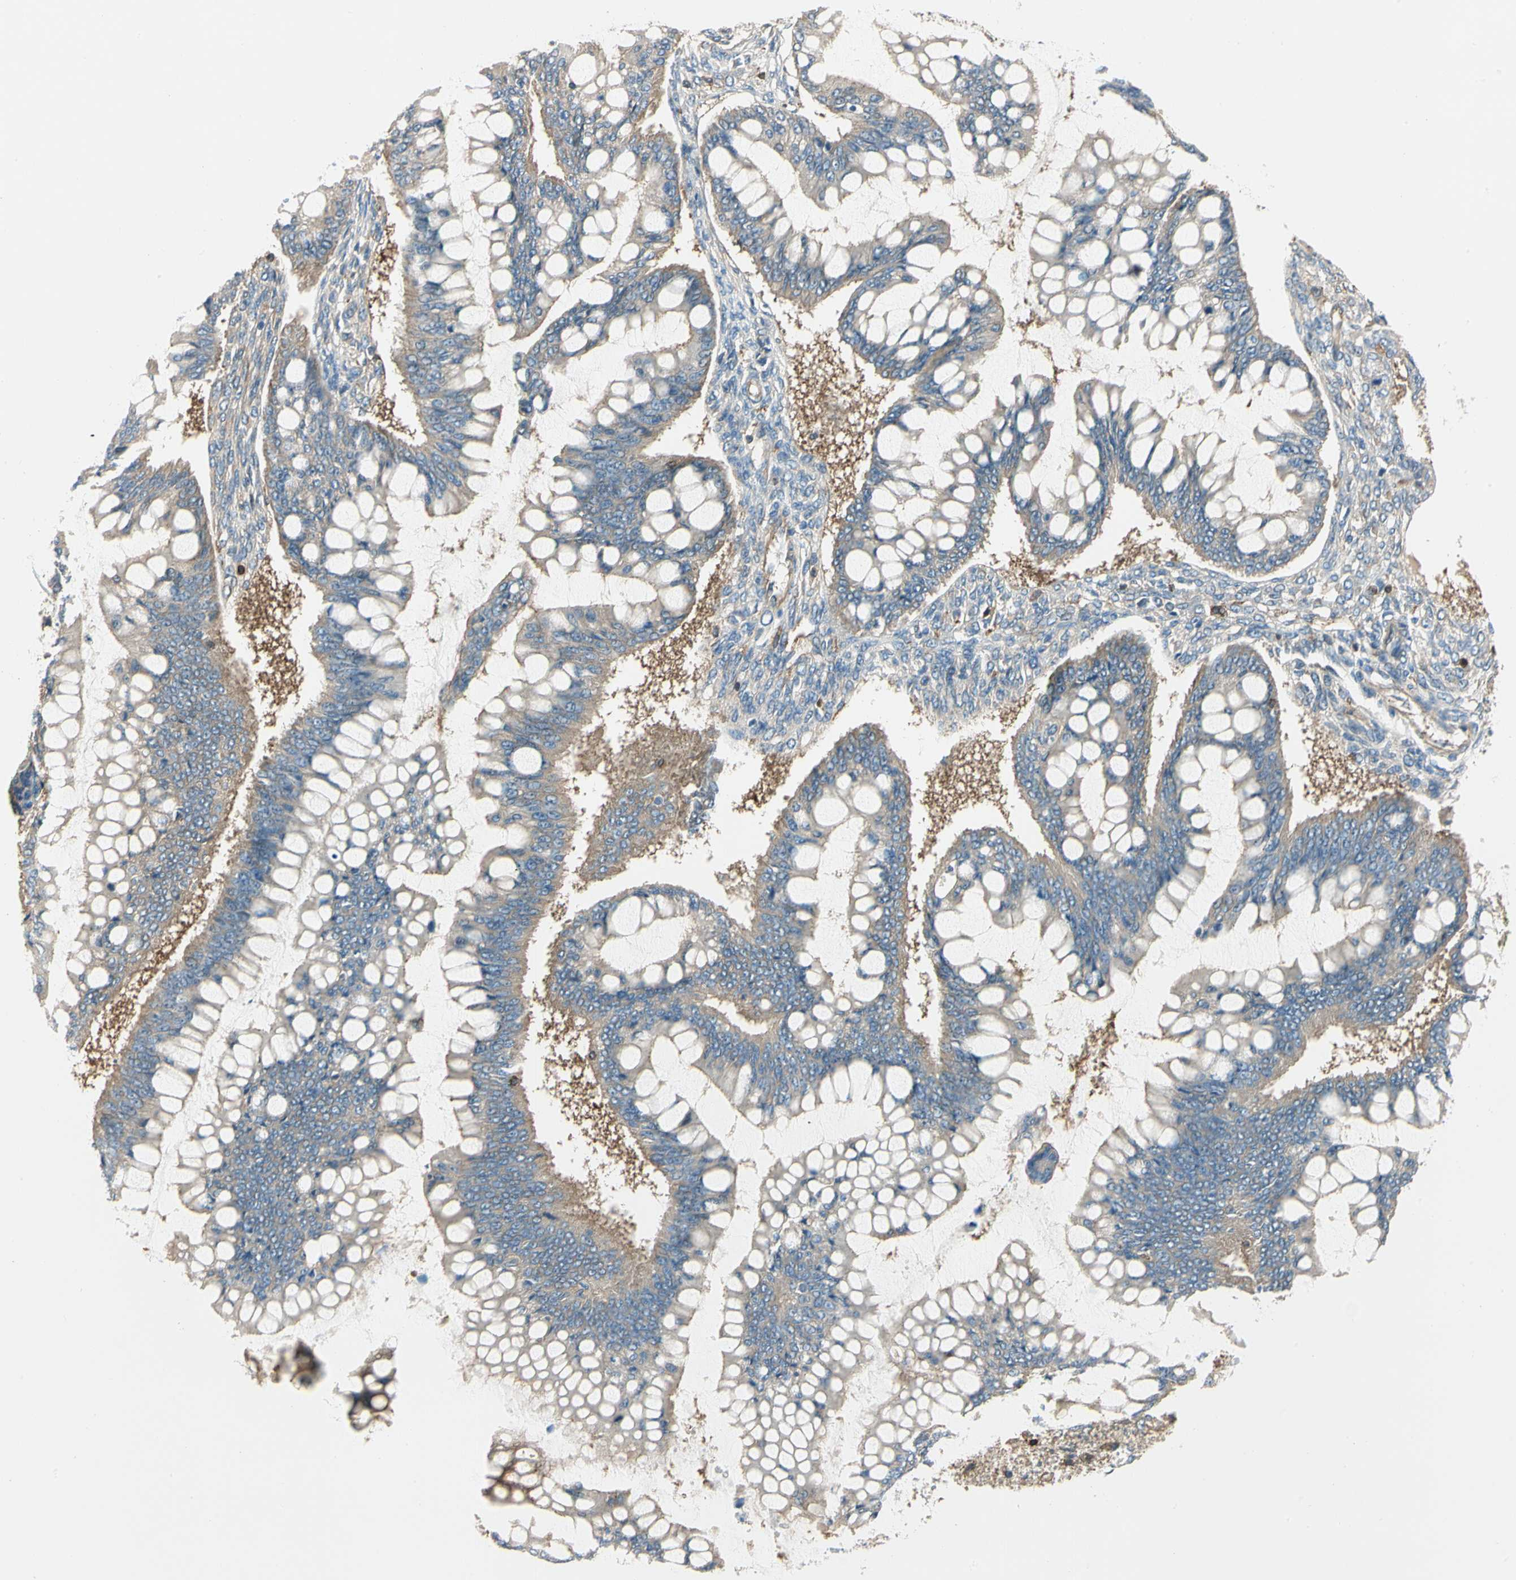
{"staining": {"intensity": "weak", "quantity": ">75%", "location": "cytoplasmic/membranous"}, "tissue": "ovarian cancer", "cell_type": "Tumor cells", "image_type": "cancer", "snomed": [{"axis": "morphology", "description": "Cystadenocarcinoma, mucinous, NOS"}, {"axis": "topography", "description": "Ovary"}], "caption": "Ovarian cancer stained with a protein marker reveals weak staining in tumor cells.", "gene": "CAPZA2", "patient": {"sex": "female", "age": 73}}